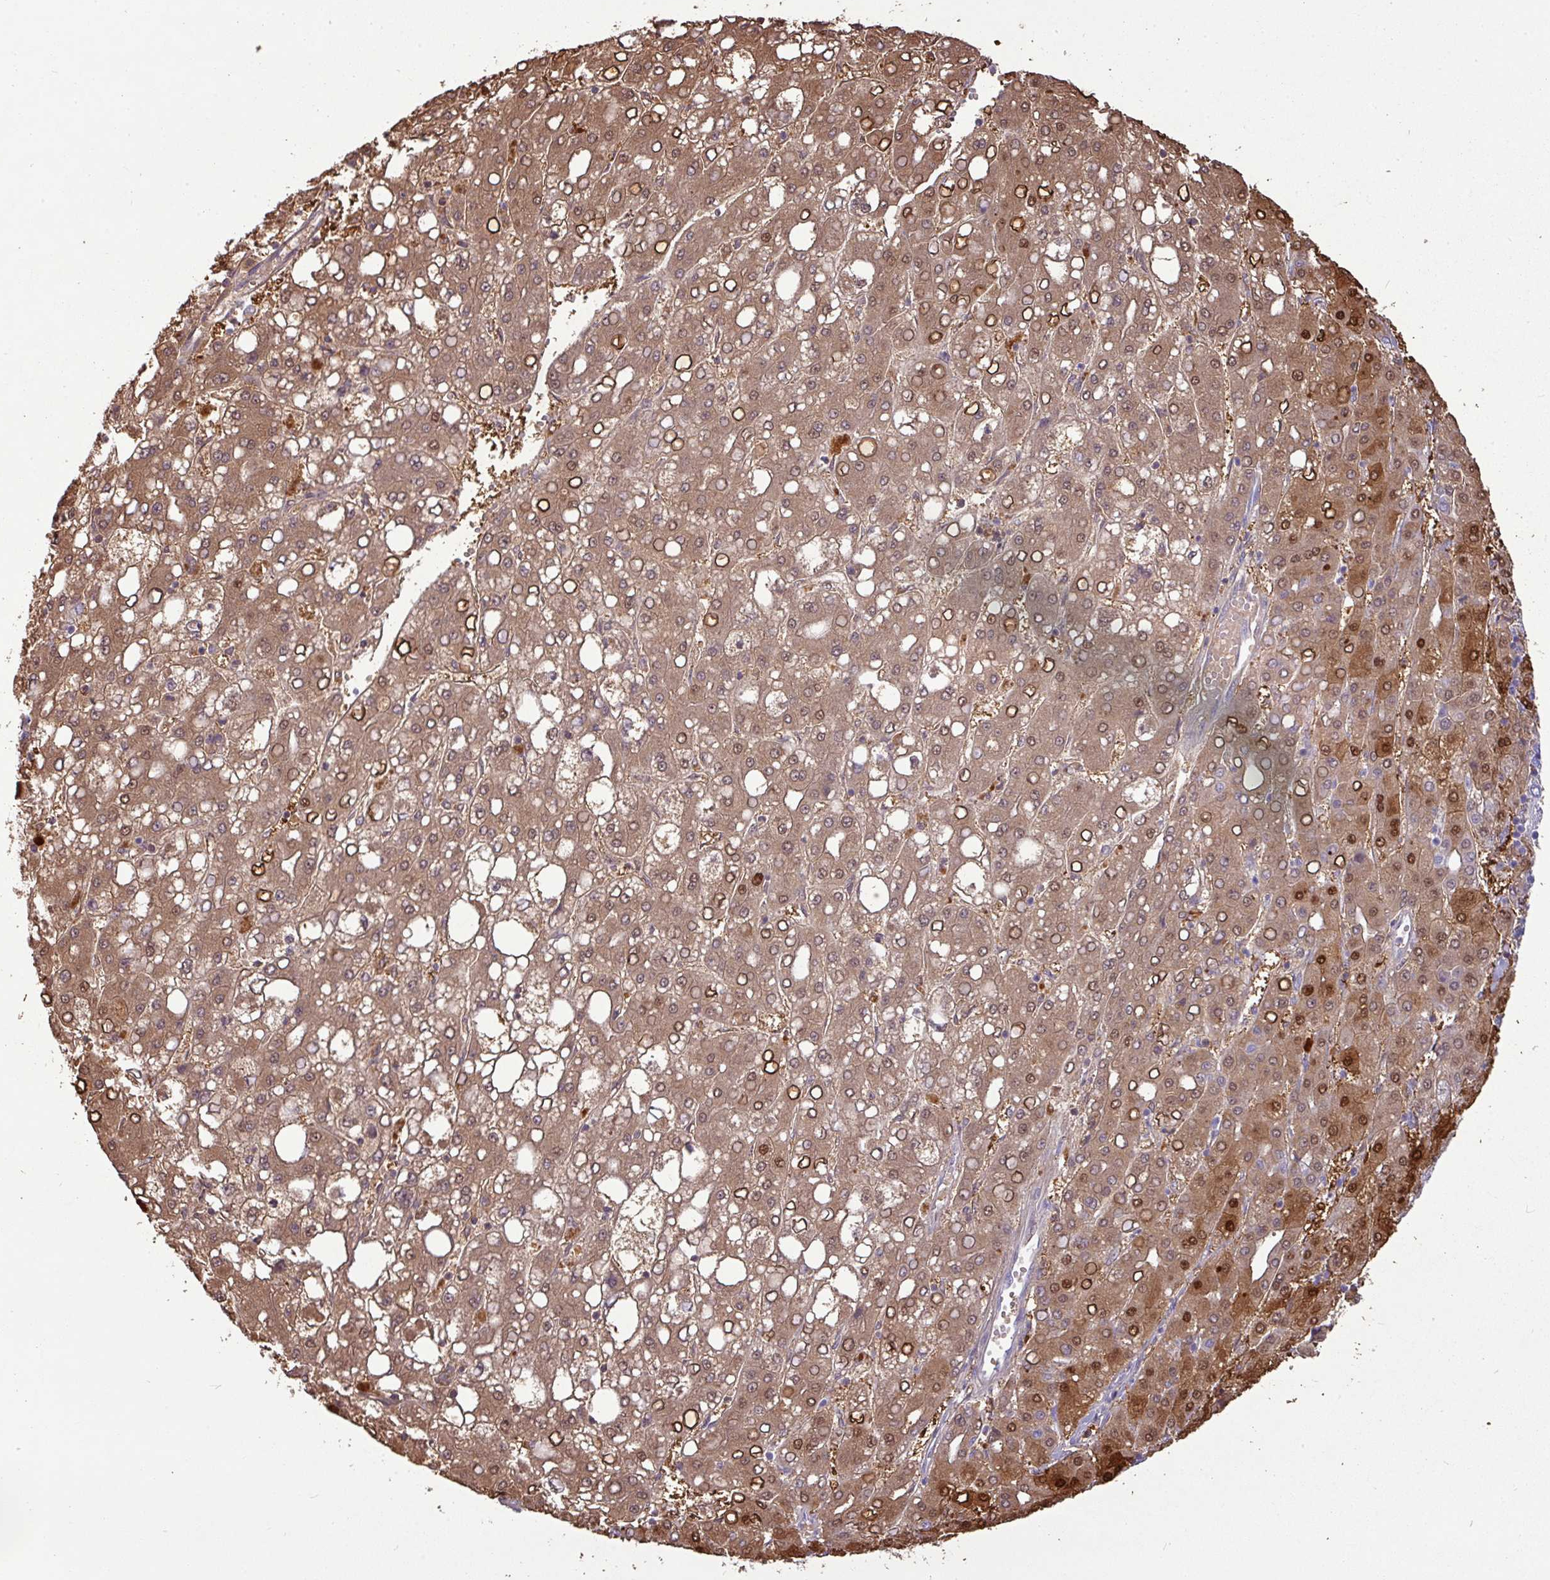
{"staining": {"intensity": "strong", "quantity": "25%-75%", "location": "cytoplasmic/membranous,nuclear"}, "tissue": "liver cancer", "cell_type": "Tumor cells", "image_type": "cancer", "snomed": [{"axis": "morphology", "description": "Carcinoma, Hepatocellular, NOS"}, {"axis": "topography", "description": "Liver"}], "caption": "Protein expression analysis of human liver cancer (hepatocellular carcinoma) reveals strong cytoplasmic/membranous and nuclear positivity in about 25%-75% of tumor cells.", "gene": "GSTA3", "patient": {"sex": "male", "age": 65}}